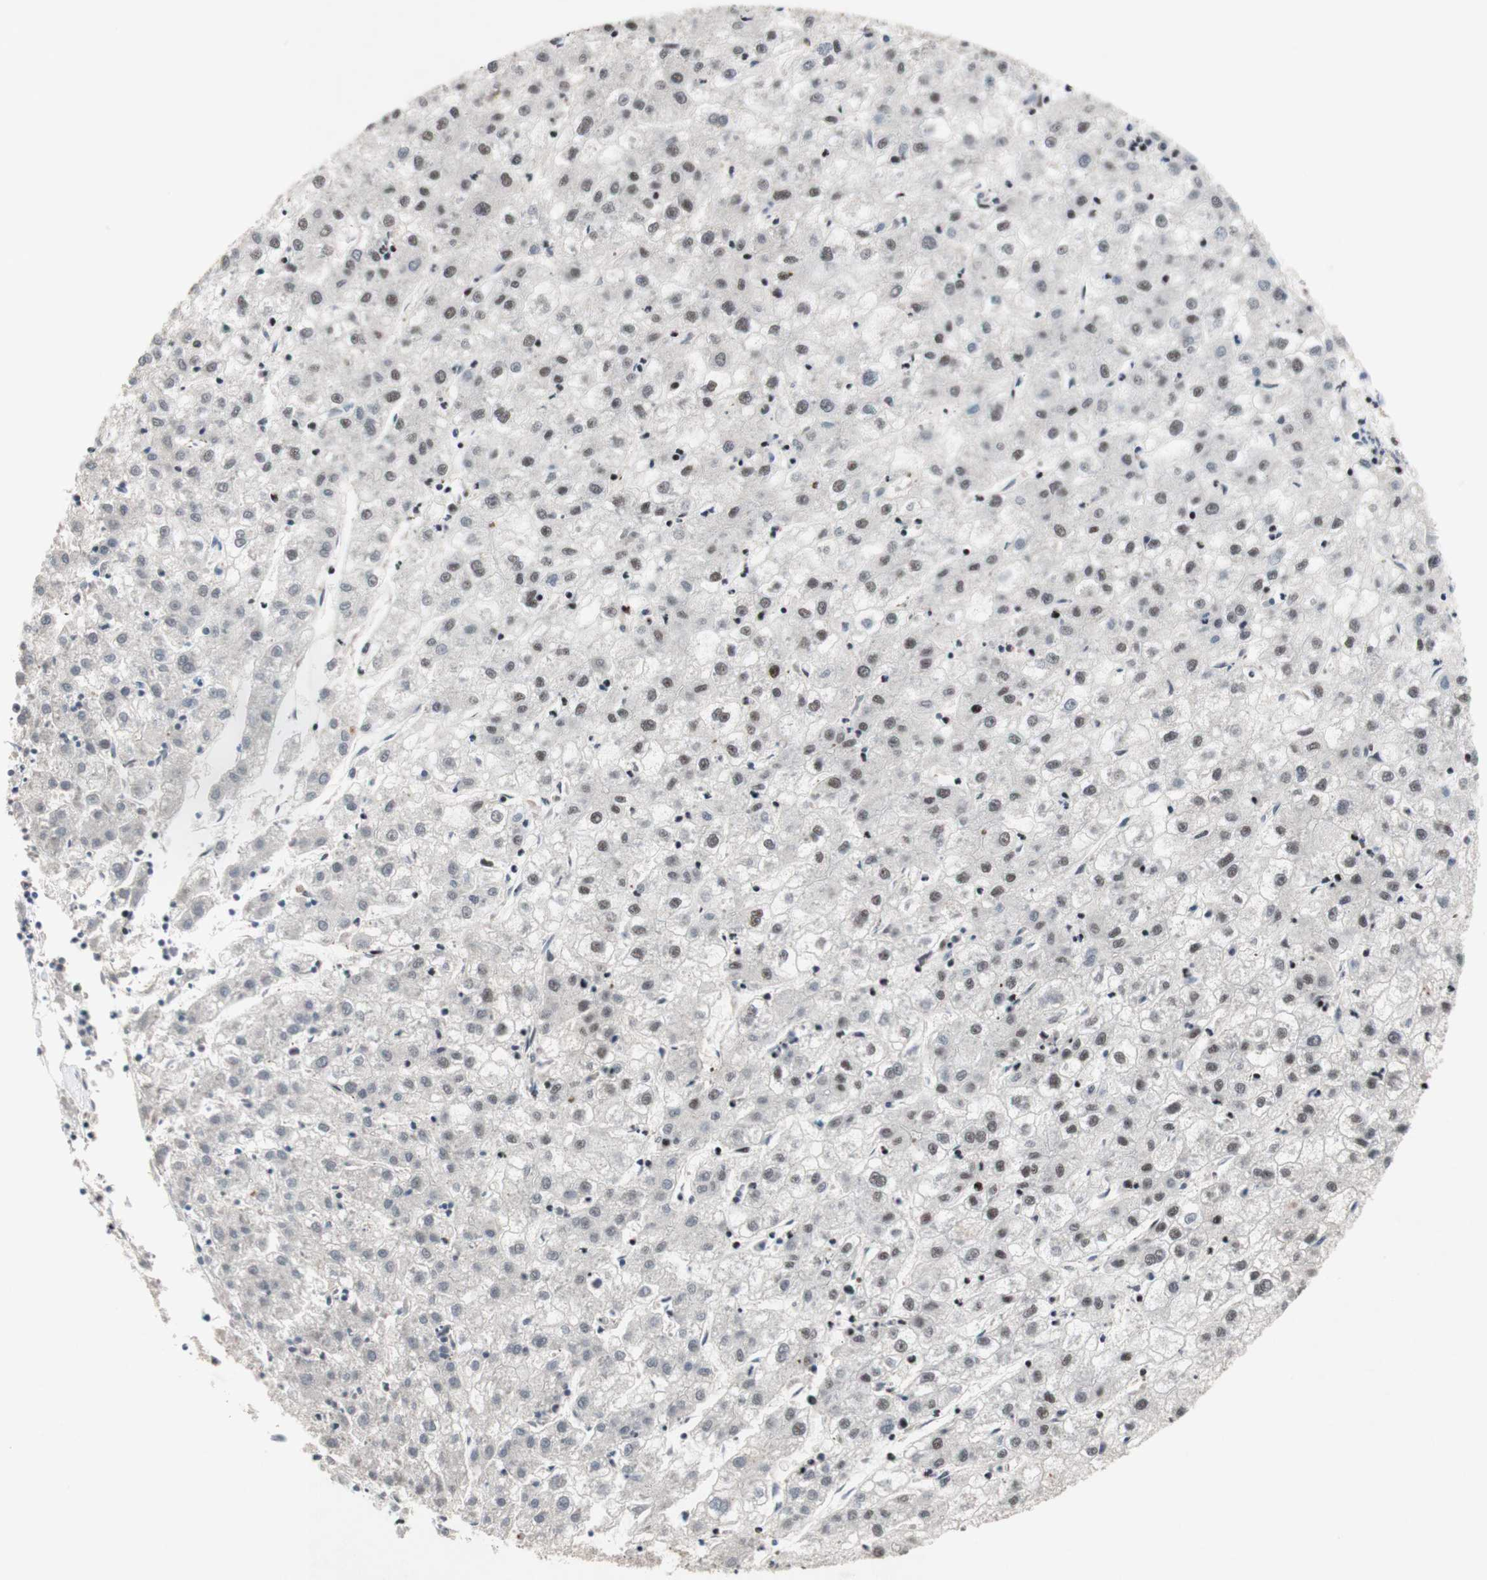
{"staining": {"intensity": "weak", "quantity": "25%-75%", "location": "nuclear"}, "tissue": "liver cancer", "cell_type": "Tumor cells", "image_type": "cancer", "snomed": [{"axis": "morphology", "description": "Carcinoma, Hepatocellular, NOS"}, {"axis": "topography", "description": "Liver"}], "caption": "This is an image of immunohistochemistry (IHC) staining of liver cancer (hepatocellular carcinoma), which shows weak staining in the nuclear of tumor cells.", "gene": "TLE1", "patient": {"sex": "male", "age": 72}}